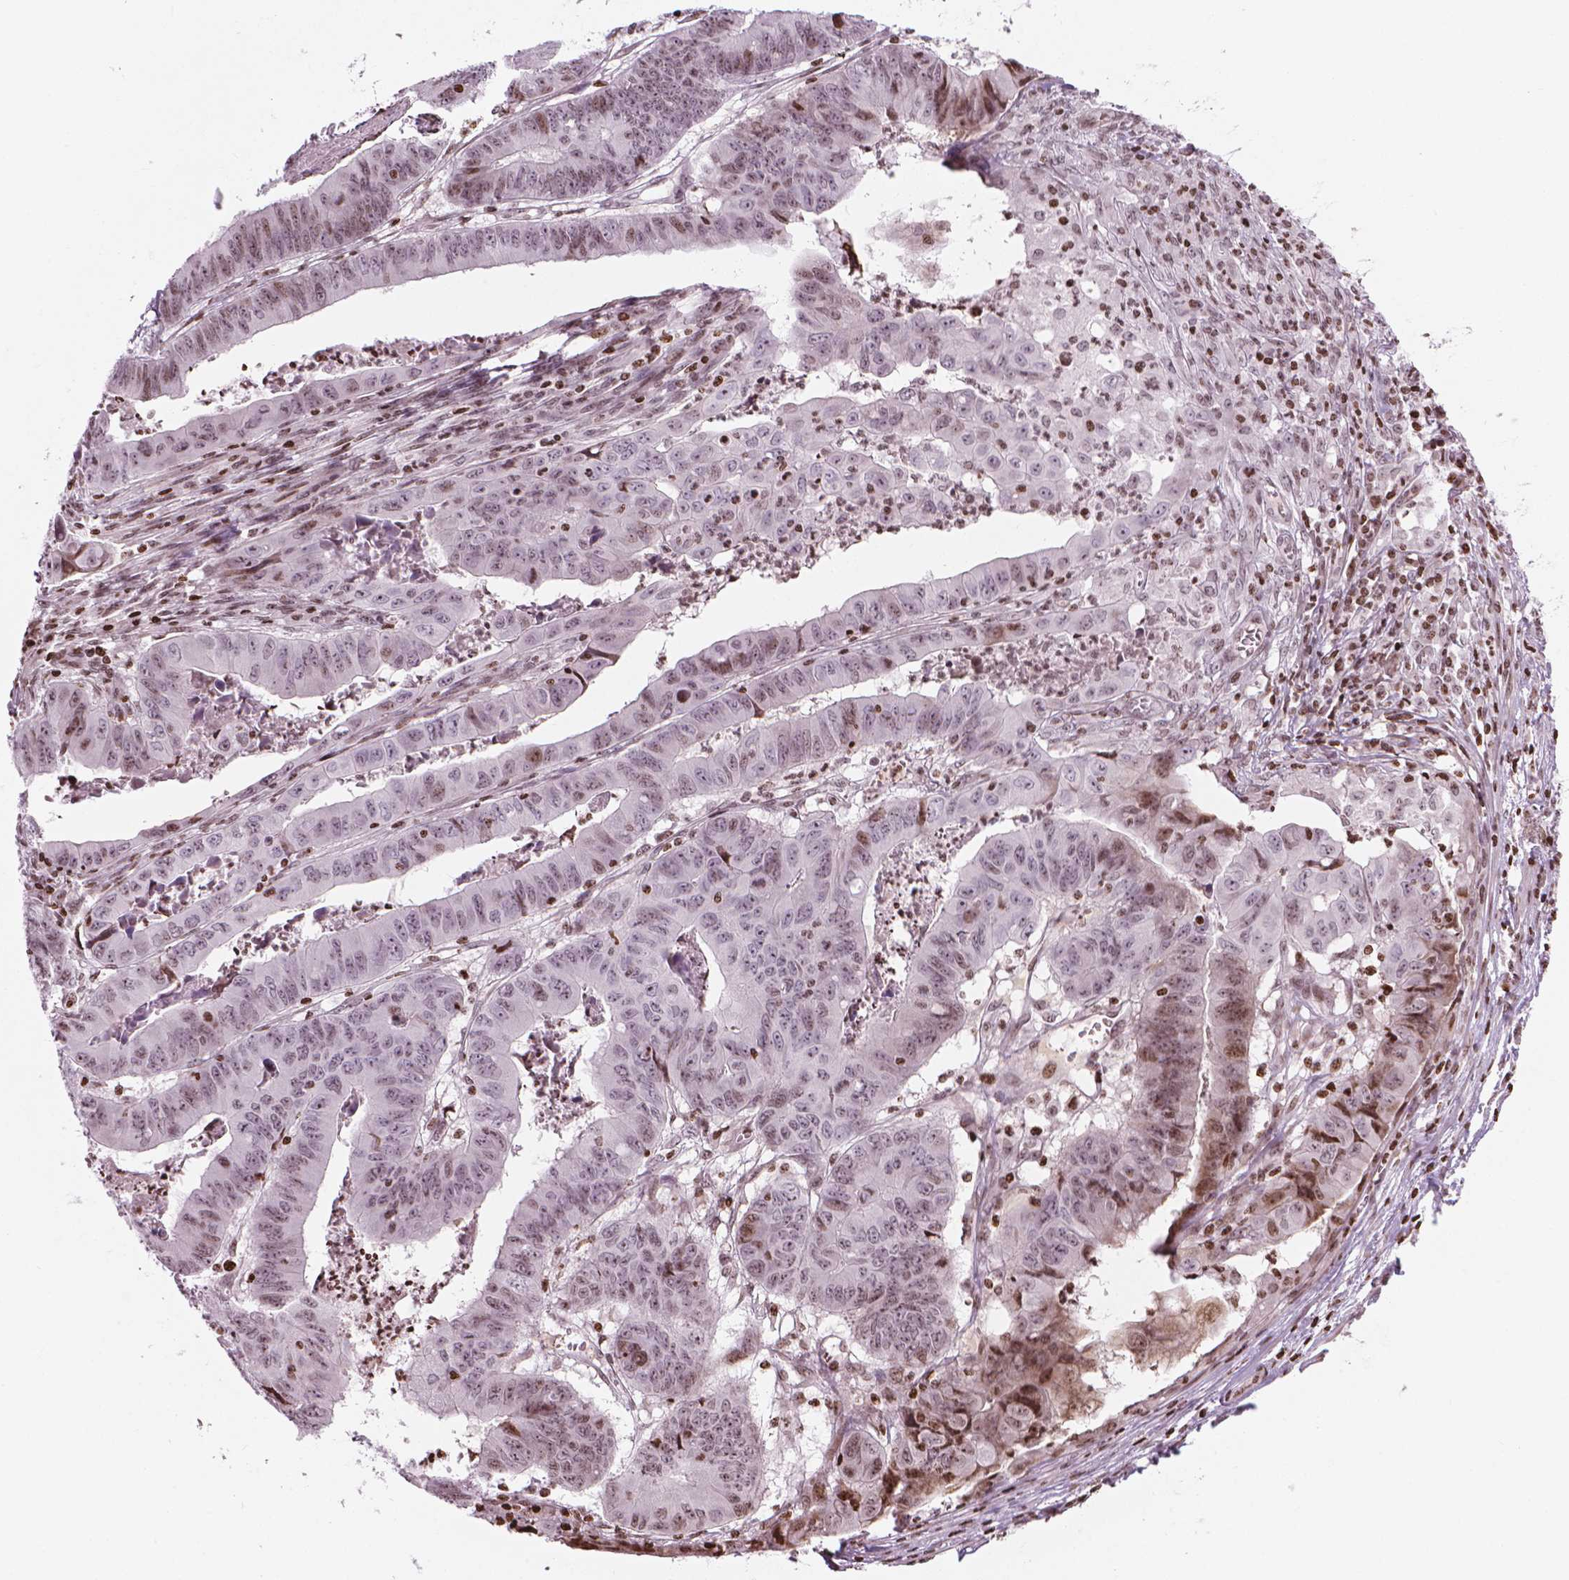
{"staining": {"intensity": "weak", "quantity": "25%-75%", "location": "nuclear"}, "tissue": "stomach cancer", "cell_type": "Tumor cells", "image_type": "cancer", "snomed": [{"axis": "morphology", "description": "Adenocarcinoma, NOS"}, {"axis": "topography", "description": "Stomach, lower"}], "caption": "An image showing weak nuclear expression in about 25%-75% of tumor cells in adenocarcinoma (stomach), as visualized by brown immunohistochemical staining.", "gene": "PIP4K2A", "patient": {"sex": "male", "age": 77}}